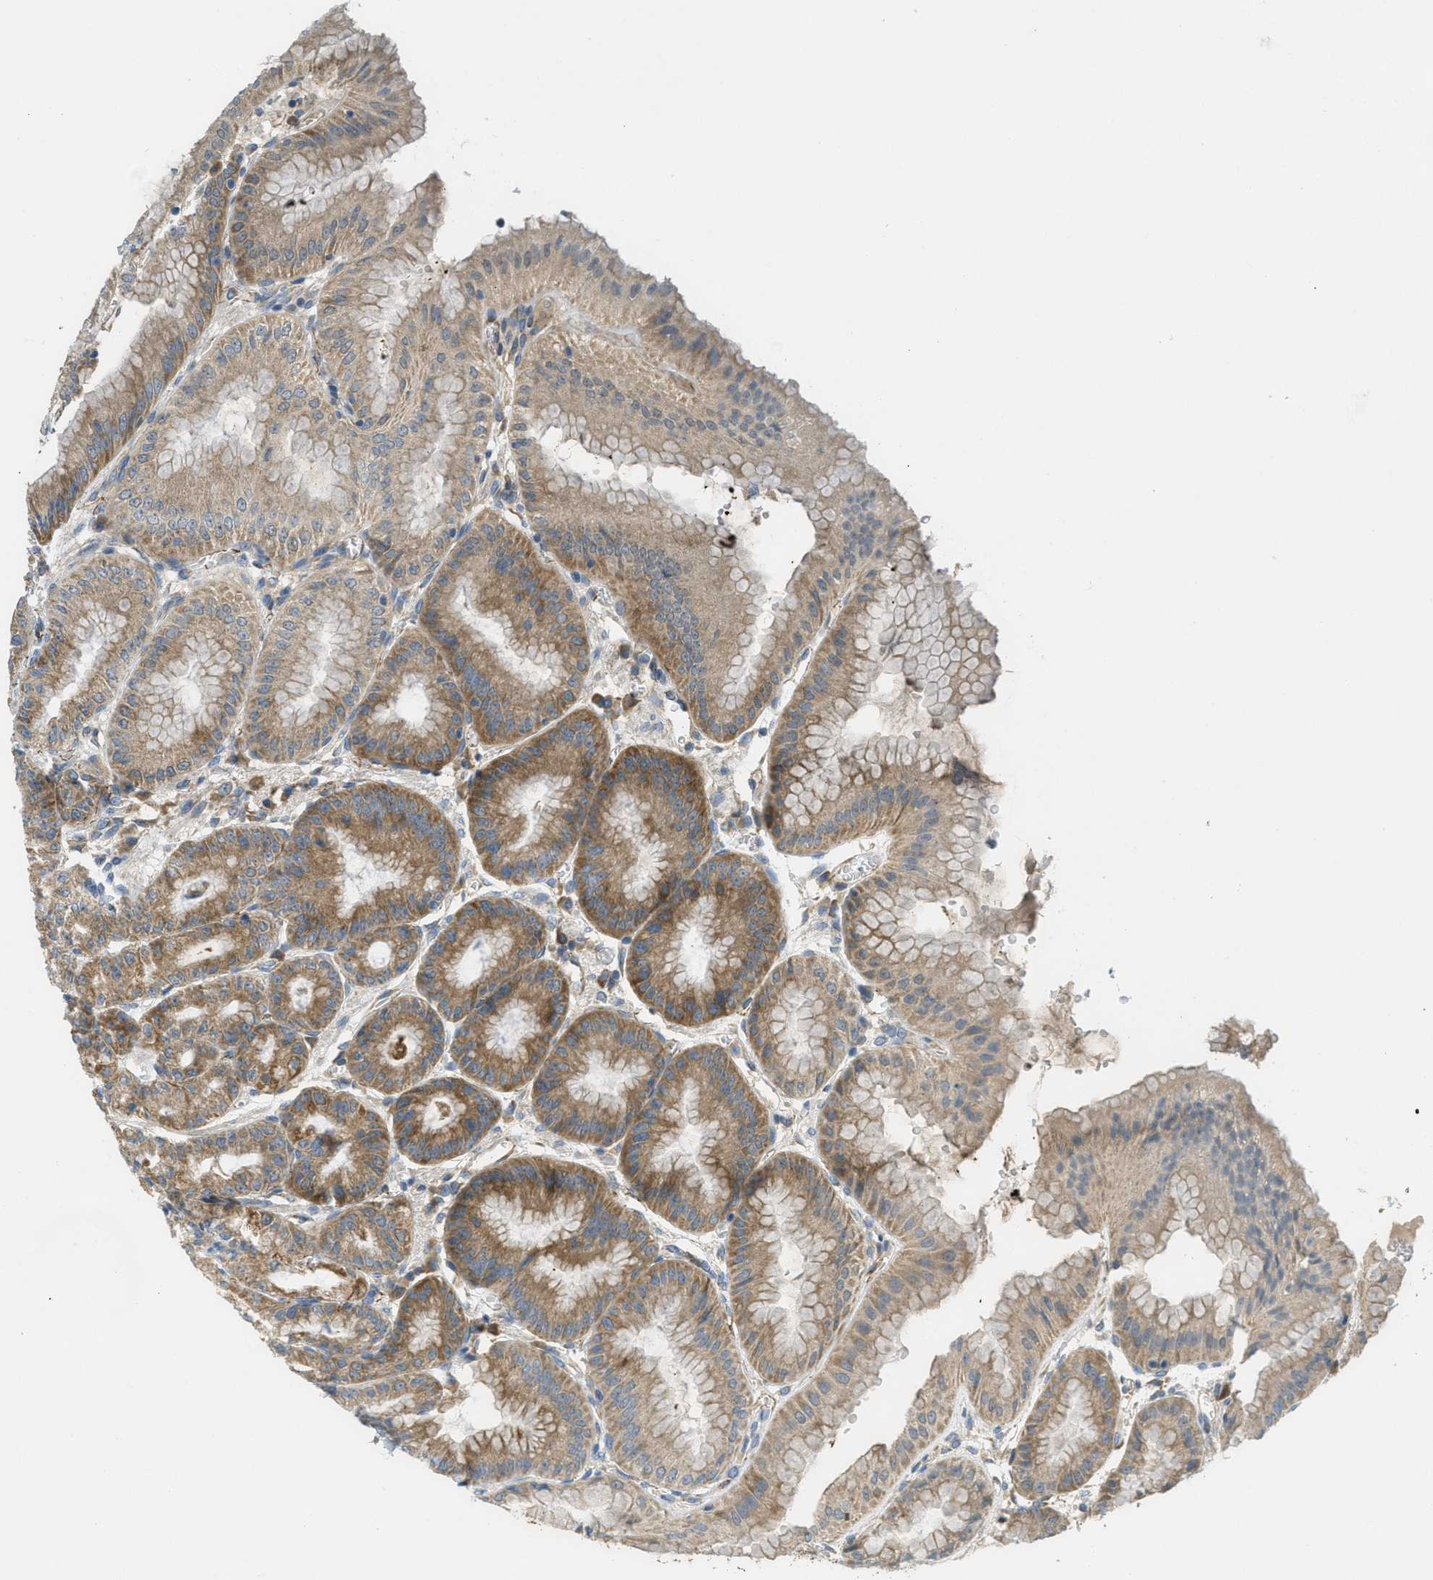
{"staining": {"intensity": "moderate", "quantity": ">75%", "location": "cytoplasmic/membranous"}, "tissue": "stomach", "cell_type": "Glandular cells", "image_type": "normal", "snomed": [{"axis": "morphology", "description": "Normal tissue, NOS"}, {"axis": "topography", "description": "Stomach, lower"}], "caption": "The immunohistochemical stain highlights moderate cytoplasmic/membranous expression in glandular cells of benign stomach.", "gene": "JCAD", "patient": {"sex": "male", "age": 71}}